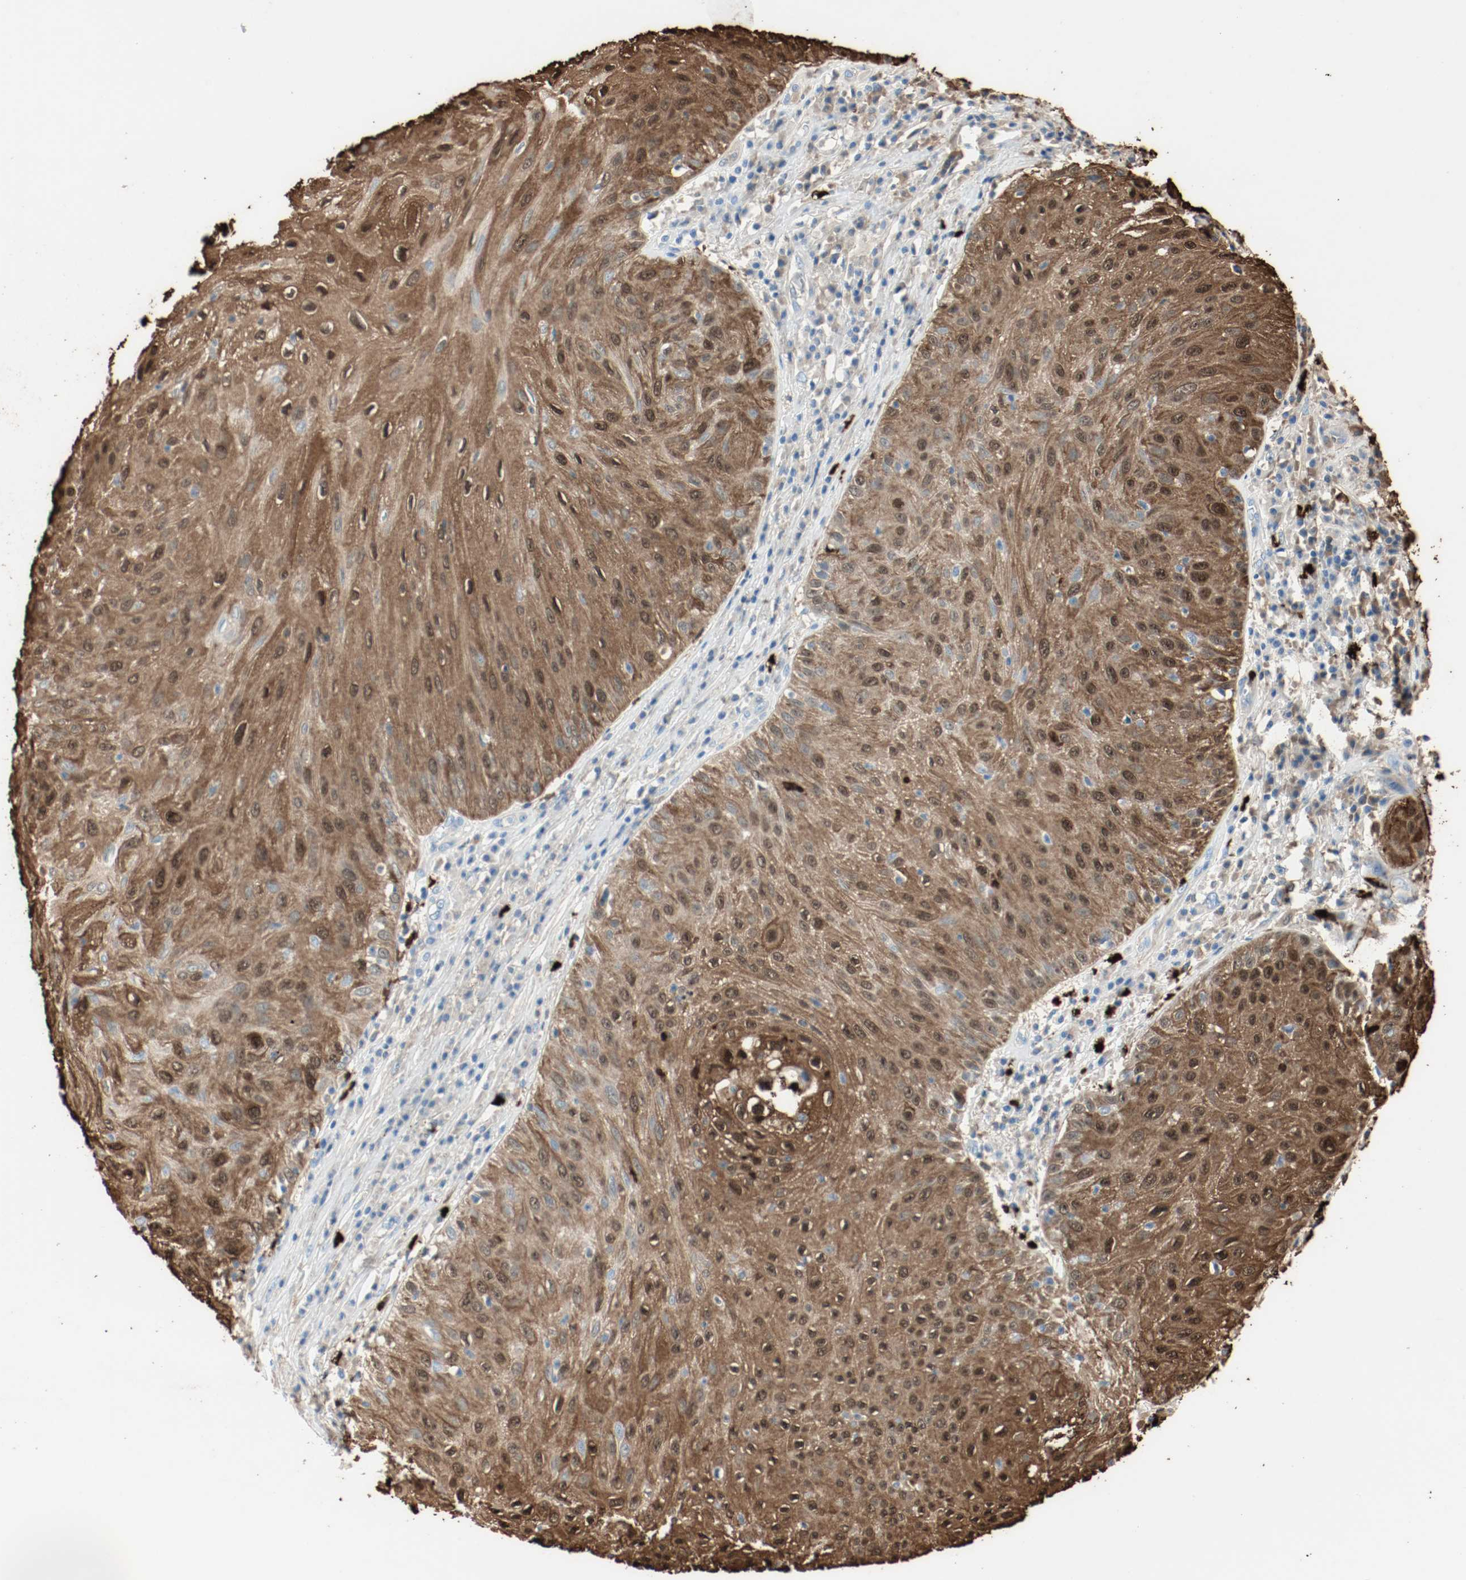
{"staining": {"intensity": "strong", "quantity": ">75%", "location": "cytoplasmic/membranous"}, "tissue": "skin cancer", "cell_type": "Tumor cells", "image_type": "cancer", "snomed": [{"axis": "morphology", "description": "Squamous cell carcinoma, NOS"}, {"axis": "topography", "description": "Skin"}], "caption": "The photomicrograph displays staining of skin cancer, revealing strong cytoplasmic/membranous protein expression (brown color) within tumor cells.", "gene": "S100A9", "patient": {"sex": "male", "age": 65}}